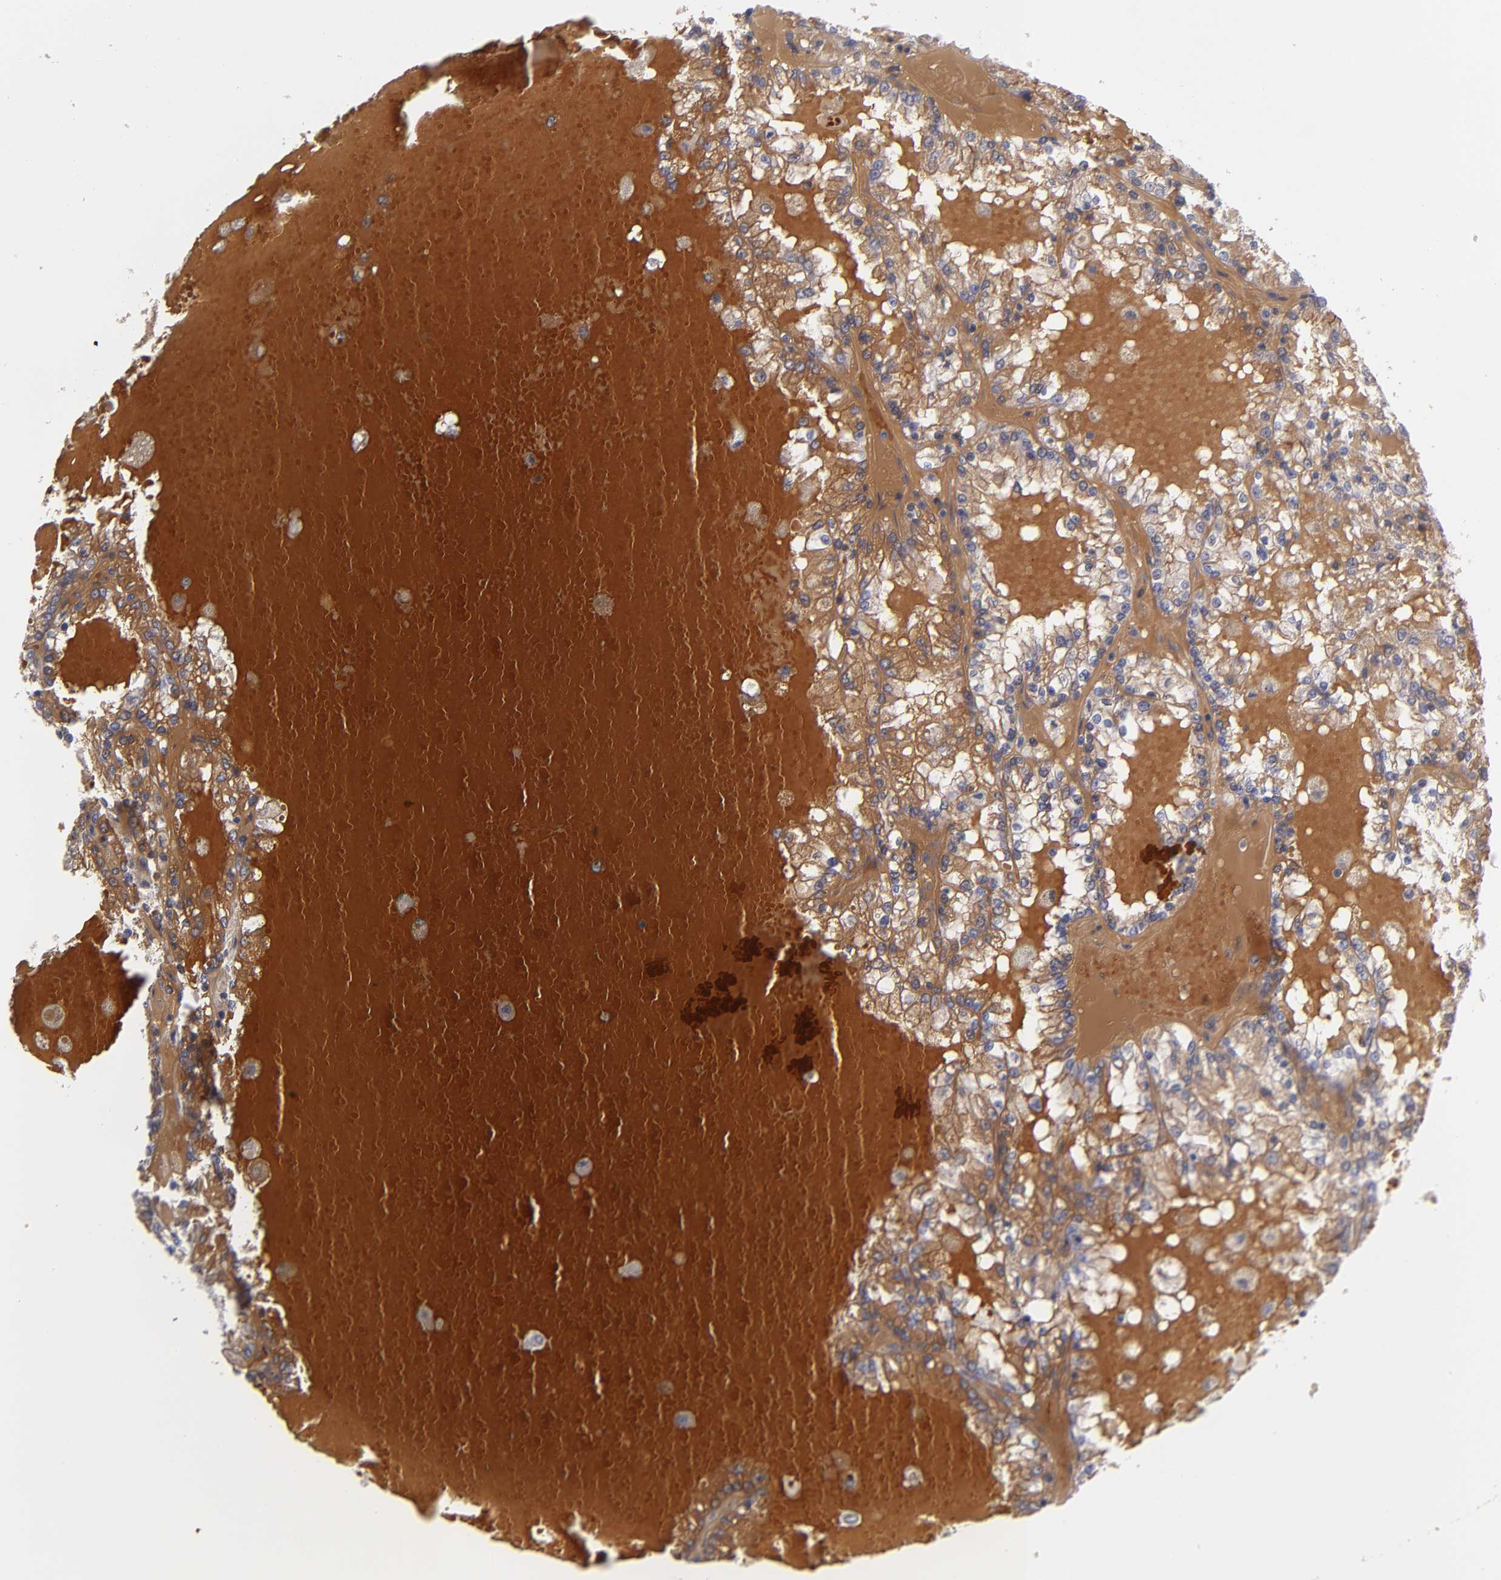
{"staining": {"intensity": "negative", "quantity": "none", "location": "none"}, "tissue": "renal cancer", "cell_type": "Tumor cells", "image_type": "cancer", "snomed": [{"axis": "morphology", "description": "Adenocarcinoma, NOS"}, {"axis": "topography", "description": "Kidney"}], "caption": "Histopathology image shows no significant protein staining in tumor cells of renal cancer (adenocarcinoma).", "gene": "FBLN1", "patient": {"sex": "female", "age": 56}}